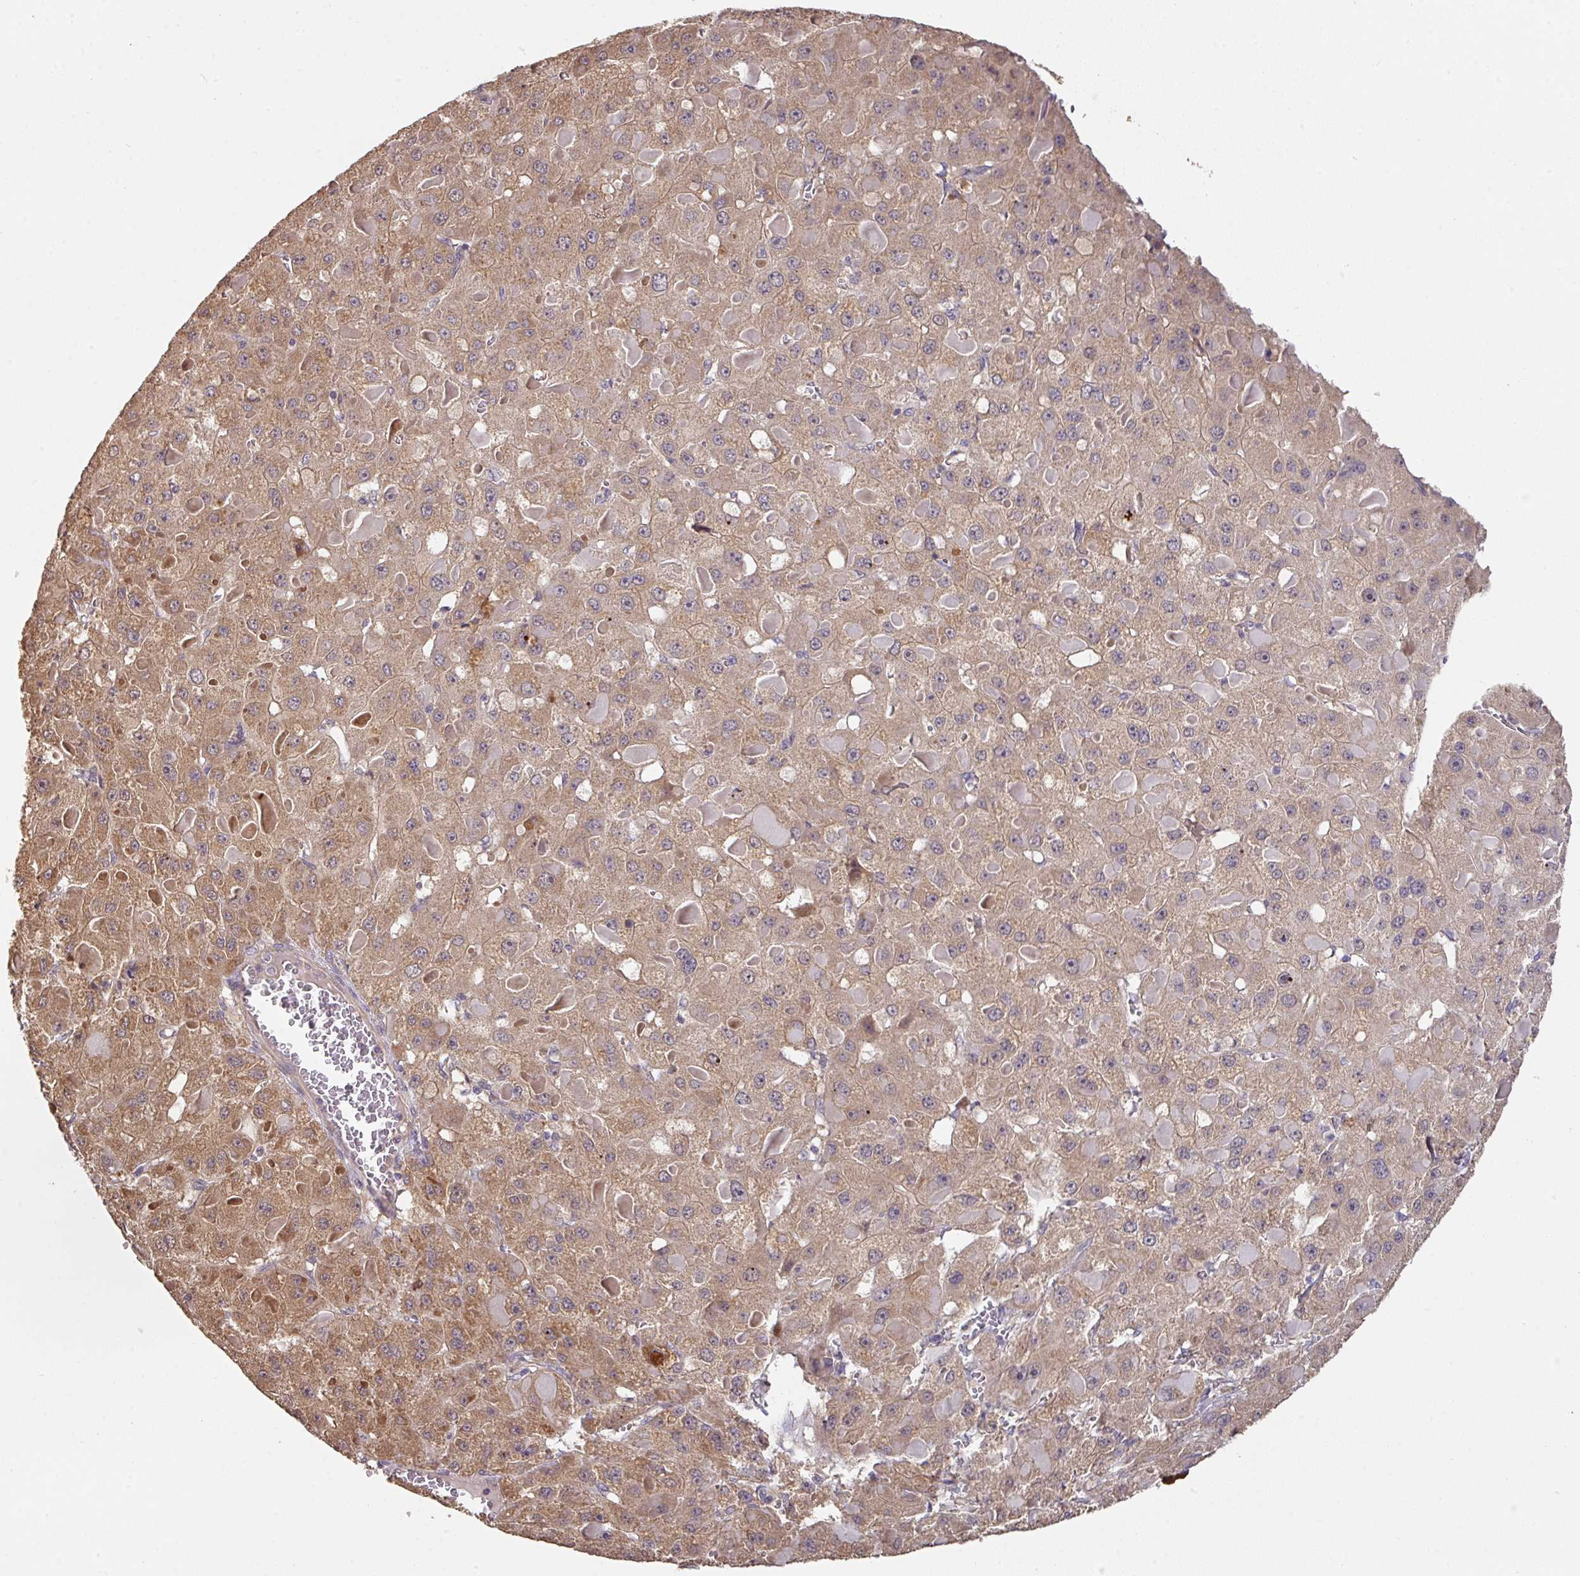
{"staining": {"intensity": "moderate", "quantity": ">75%", "location": "cytoplasmic/membranous"}, "tissue": "liver cancer", "cell_type": "Tumor cells", "image_type": "cancer", "snomed": [{"axis": "morphology", "description": "Carcinoma, Hepatocellular, NOS"}, {"axis": "topography", "description": "Liver"}], "caption": "Immunohistochemistry (IHC) (DAB) staining of human hepatocellular carcinoma (liver) demonstrates moderate cytoplasmic/membranous protein staining in about >75% of tumor cells.", "gene": "ACVR2B", "patient": {"sex": "female", "age": 73}}